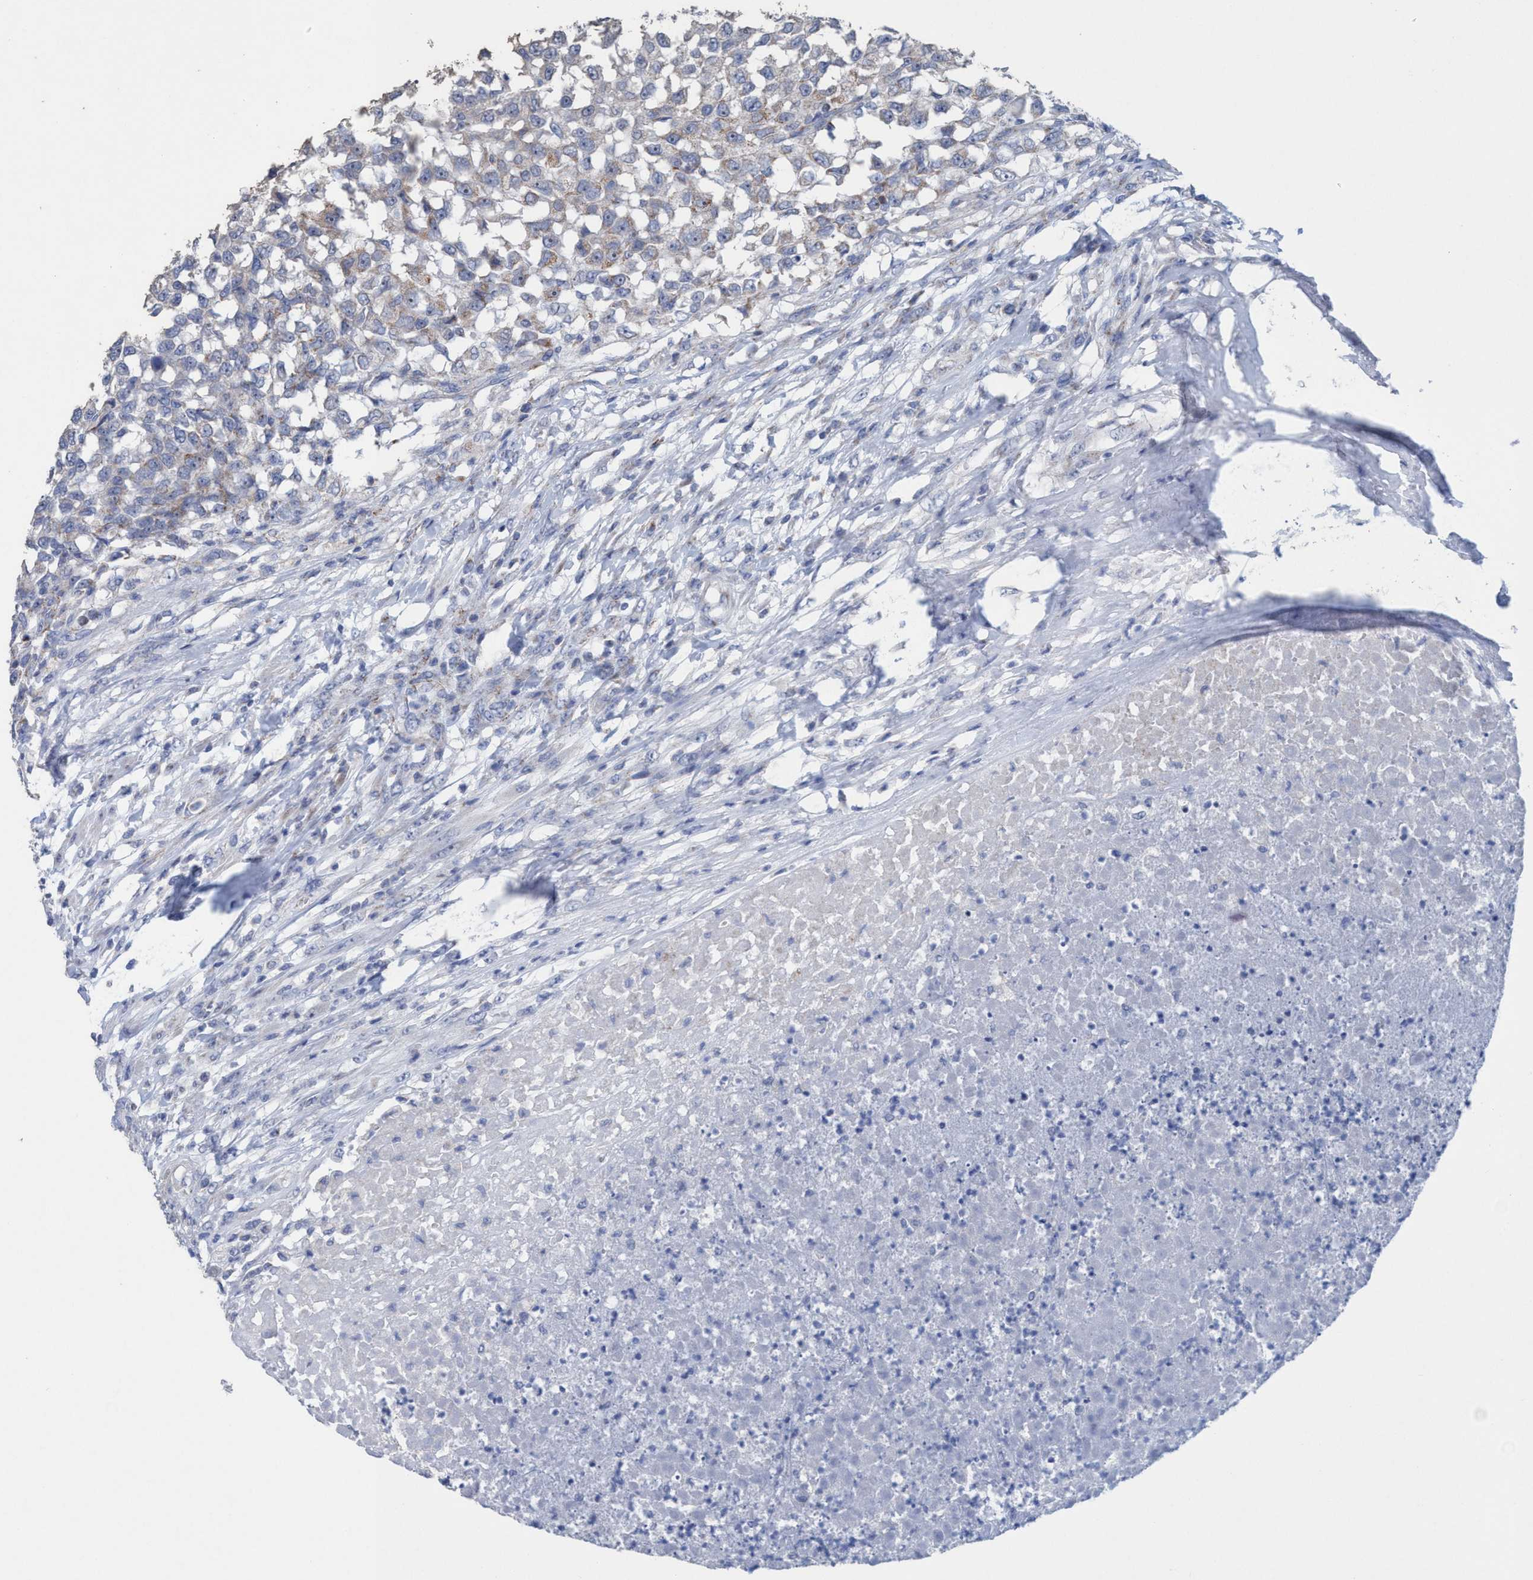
{"staining": {"intensity": "weak", "quantity": "<25%", "location": "cytoplasmic/membranous"}, "tissue": "testis cancer", "cell_type": "Tumor cells", "image_type": "cancer", "snomed": [{"axis": "morphology", "description": "Seminoma, NOS"}, {"axis": "topography", "description": "Testis"}], "caption": "Tumor cells show no significant expression in testis cancer.", "gene": "RSAD1", "patient": {"sex": "male", "age": 59}}